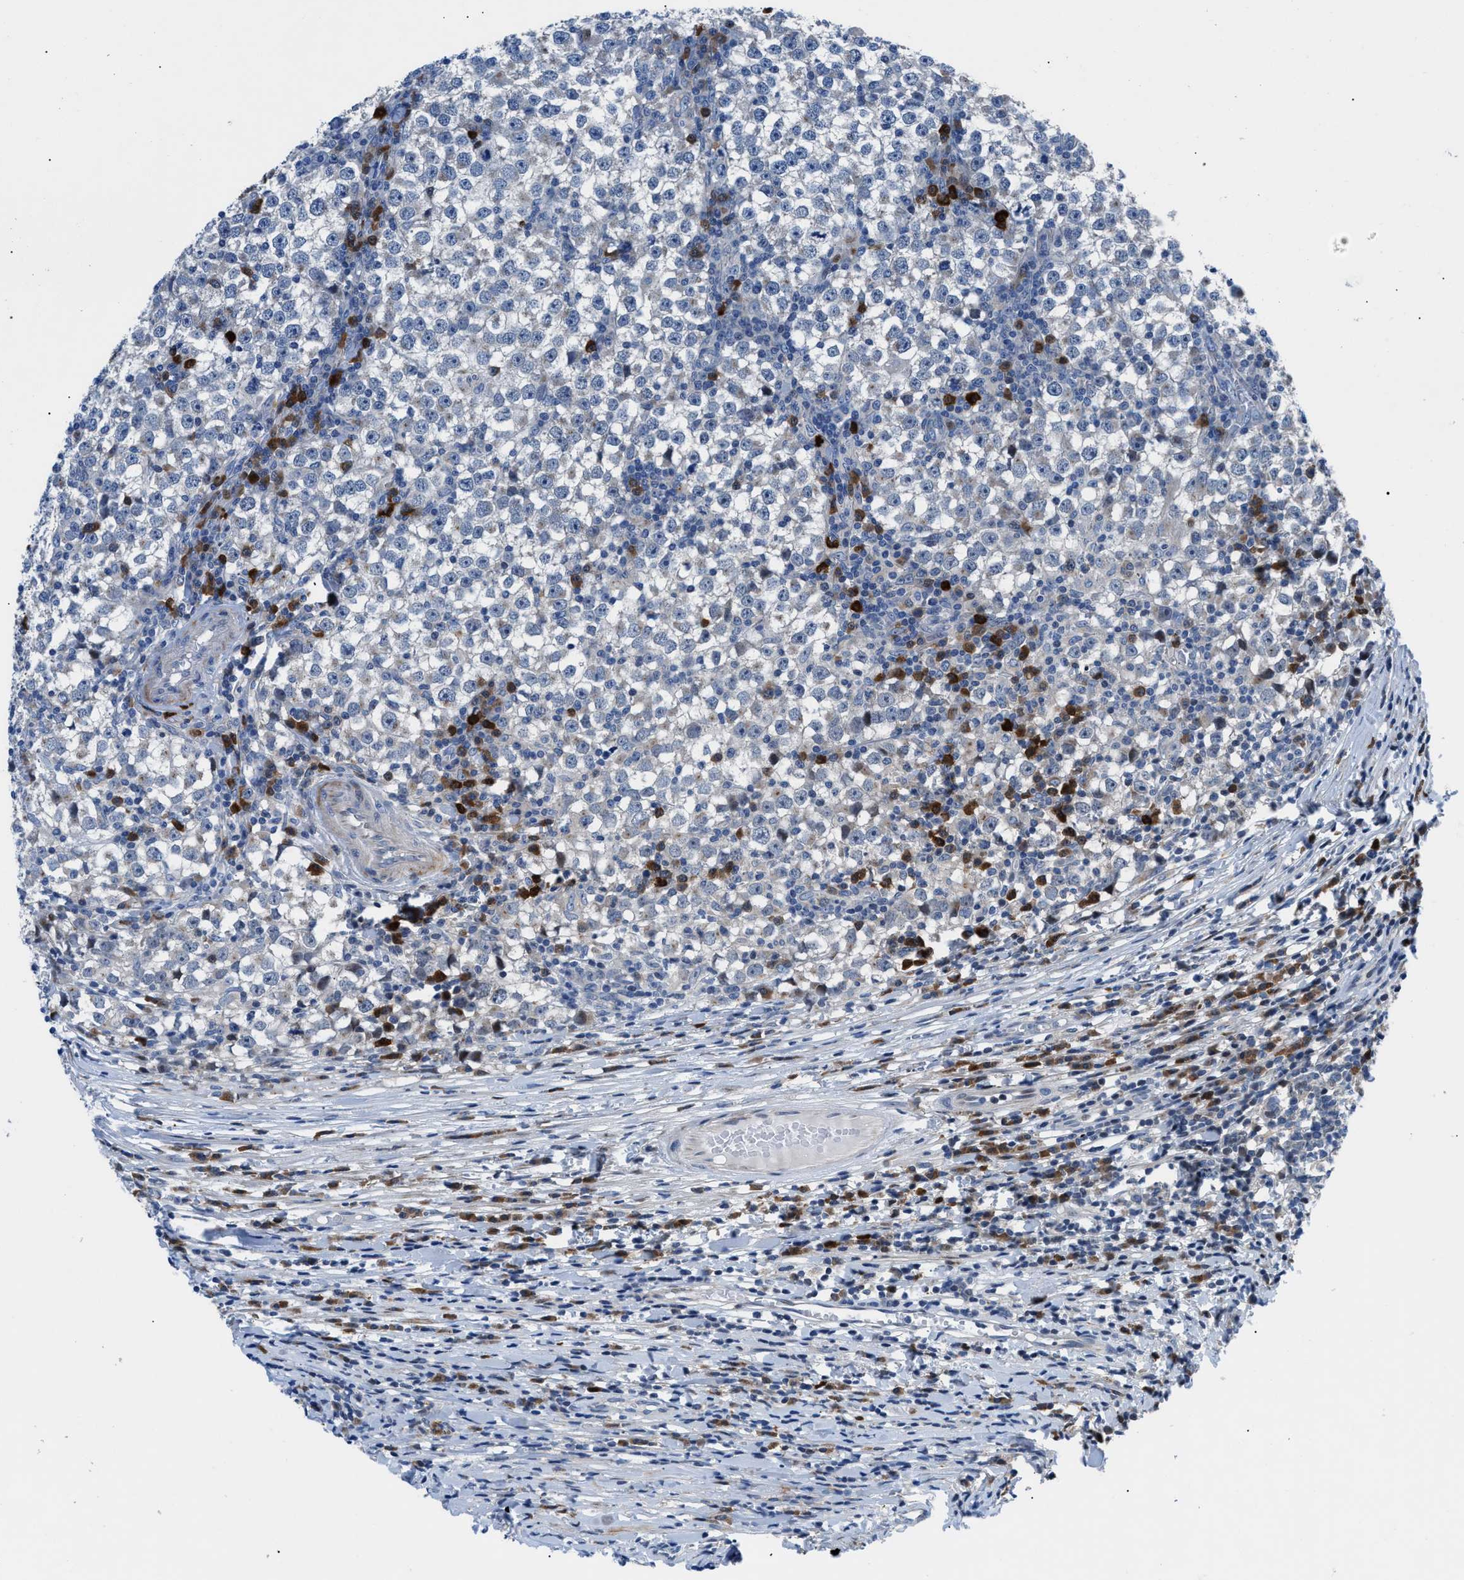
{"staining": {"intensity": "negative", "quantity": "none", "location": "none"}, "tissue": "testis cancer", "cell_type": "Tumor cells", "image_type": "cancer", "snomed": [{"axis": "morphology", "description": "Seminoma, NOS"}, {"axis": "topography", "description": "Testis"}], "caption": "Immunohistochemistry histopathology image of human testis cancer (seminoma) stained for a protein (brown), which exhibits no expression in tumor cells.", "gene": "UAP1", "patient": {"sex": "male", "age": 65}}